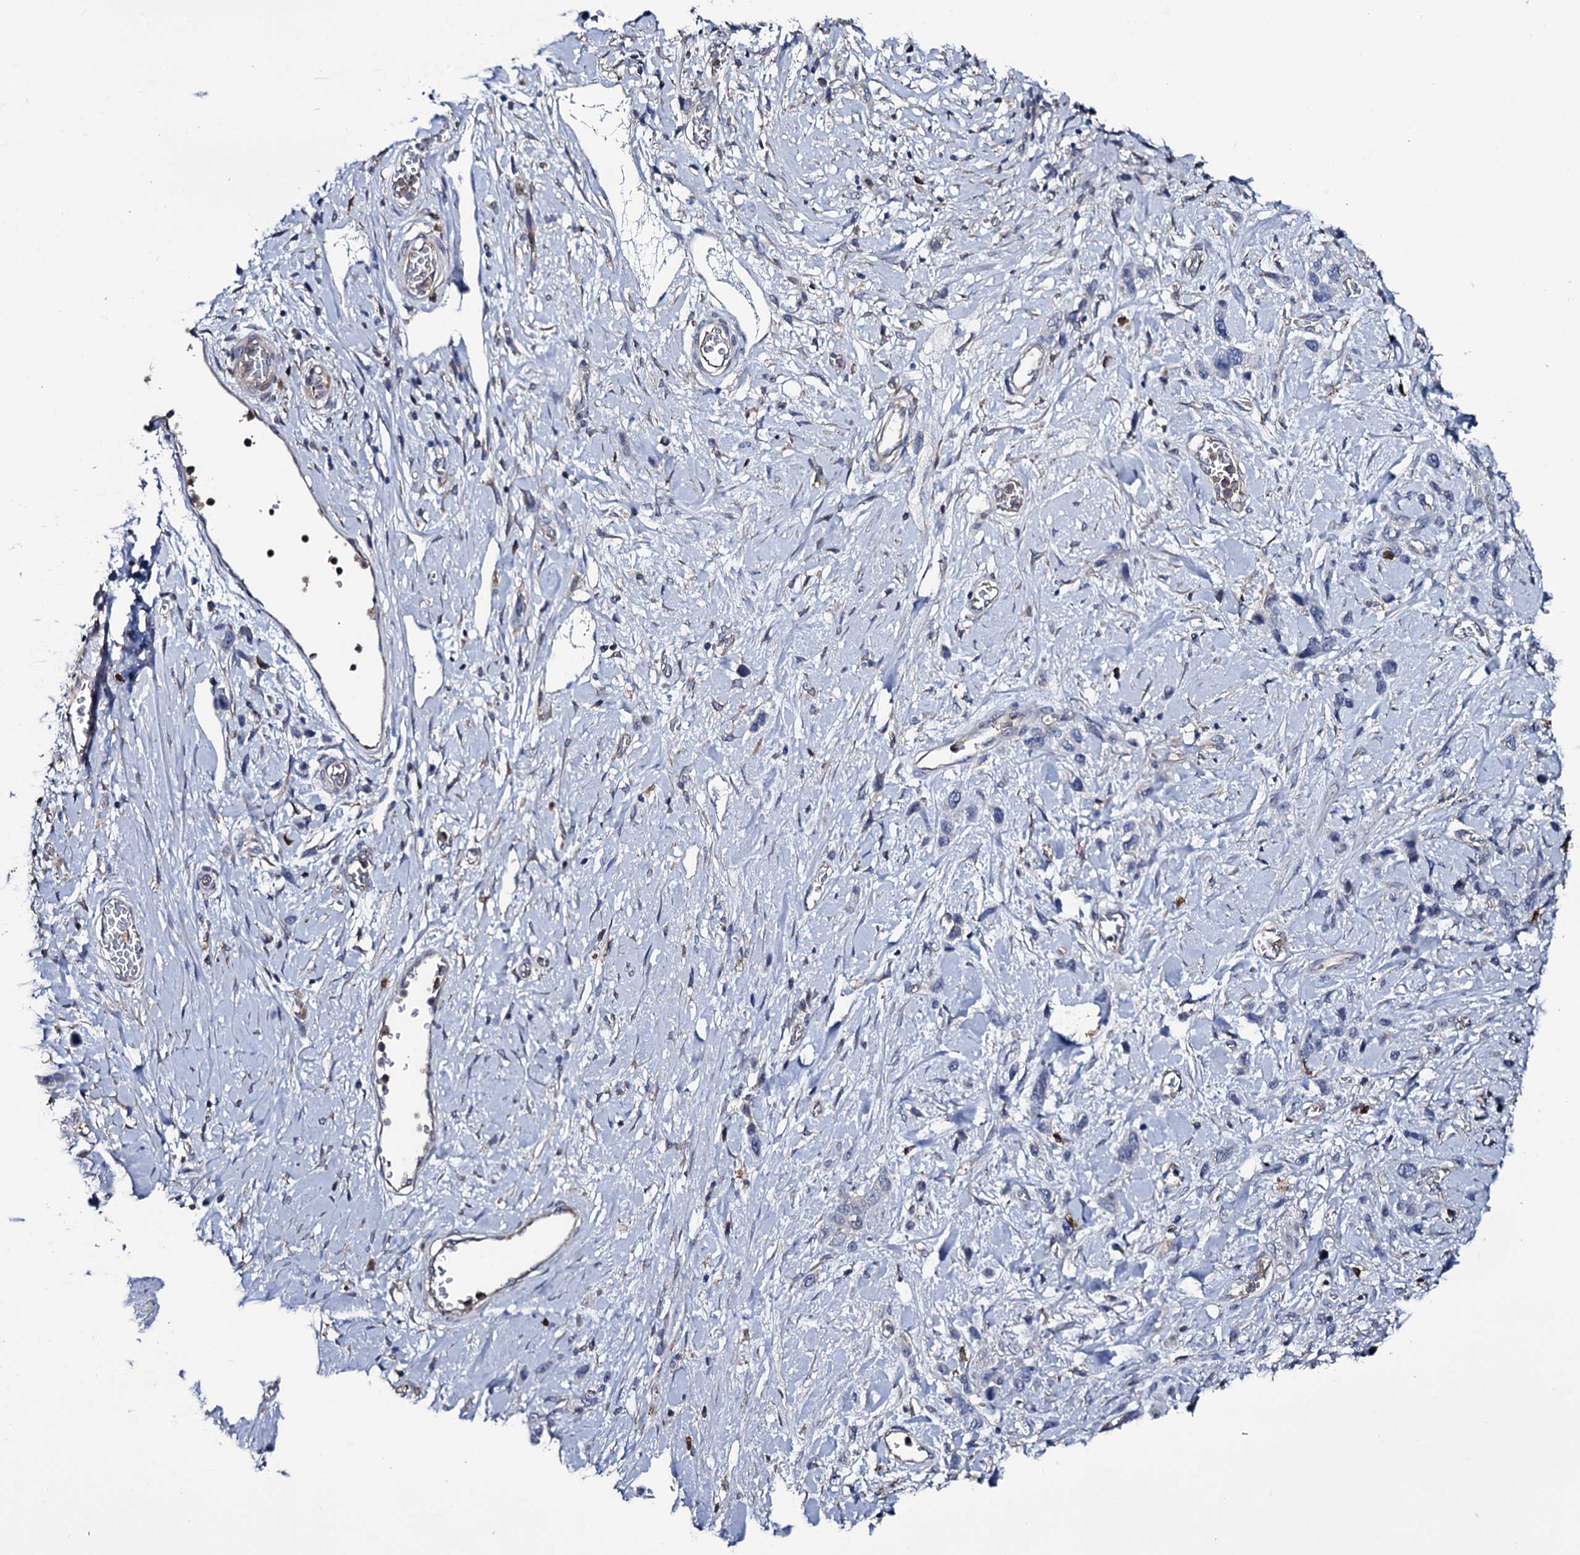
{"staining": {"intensity": "negative", "quantity": "none", "location": "none"}, "tissue": "stomach cancer", "cell_type": "Tumor cells", "image_type": "cancer", "snomed": [{"axis": "morphology", "description": "Adenocarcinoma, NOS"}, {"axis": "morphology", "description": "Adenocarcinoma, High grade"}, {"axis": "topography", "description": "Stomach, upper"}, {"axis": "topography", "description": "Stomach, lower"}], "caption": "Tumor cells are negative for protein expression in human high-grade adenocarcinoma (stomach).", "gene": "TTC23", "patient": {"sex": "female", "age": 65}}